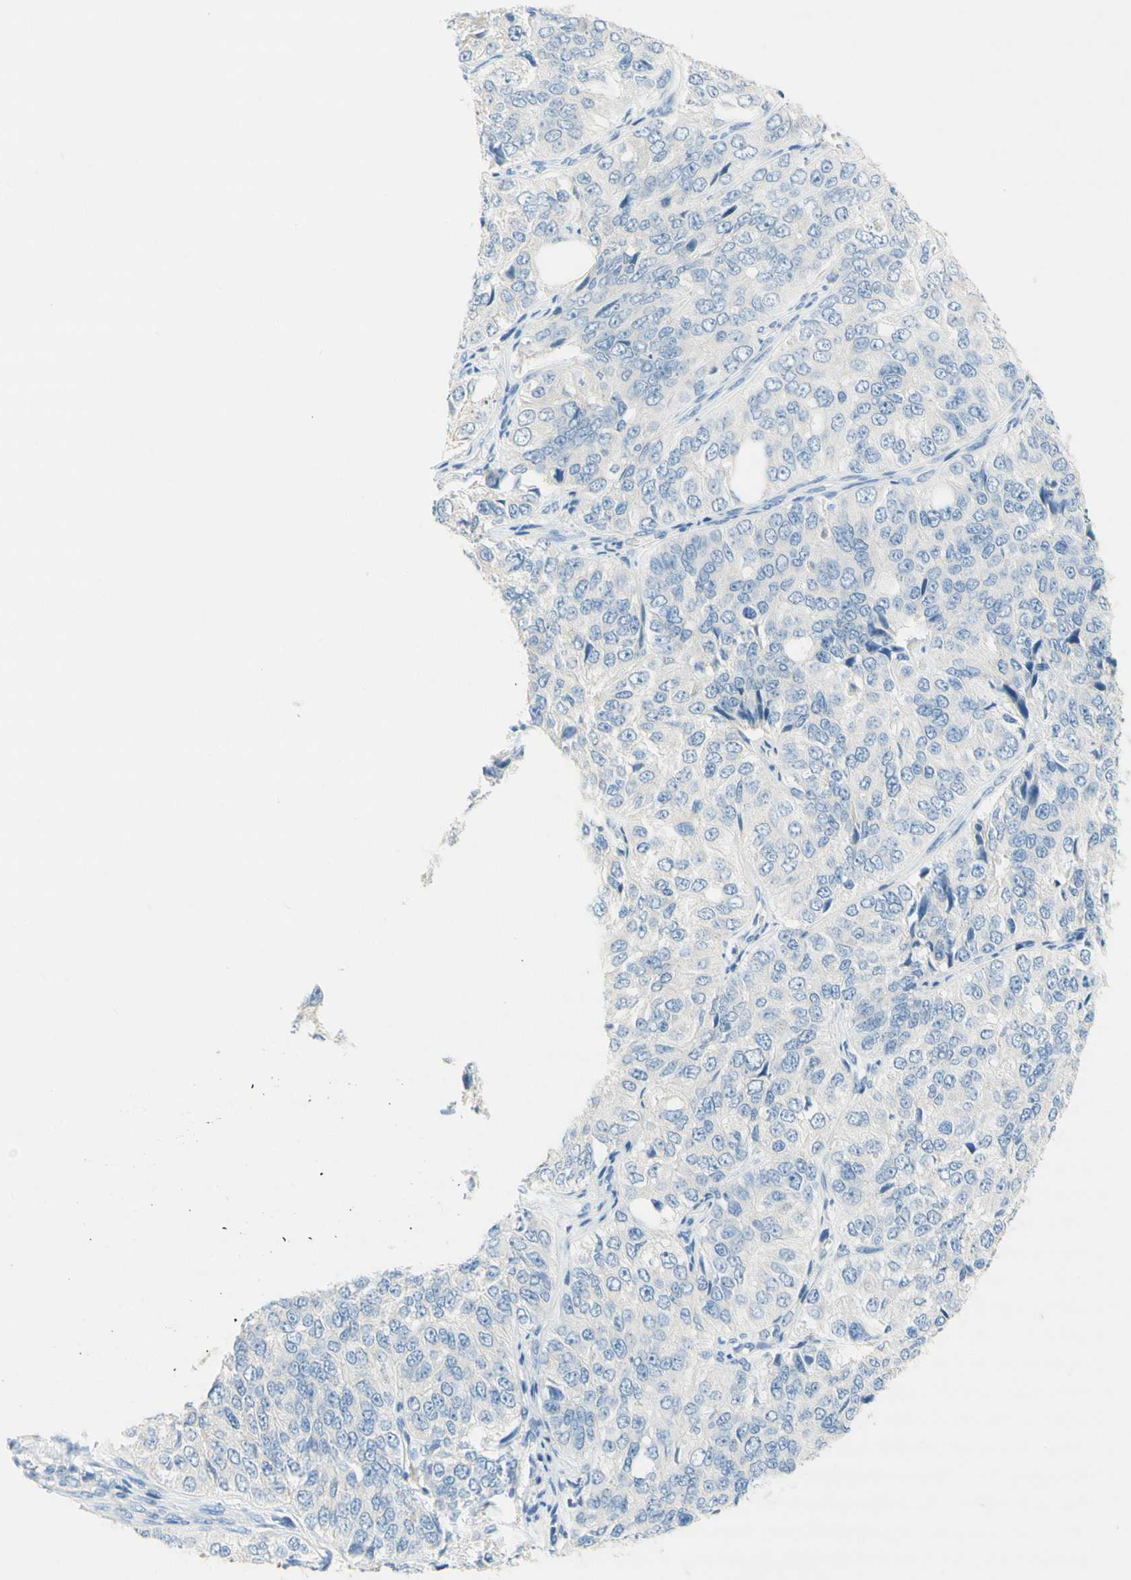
{"staining": {"intensity": "negative", "quantity": "none", "location": "none"}, "tissue": "ovarian cancer", "cell_type": "Tumor cells", "image_type": "cancer", "snomed": [{"axis": "morphology", "description": "Carcinoma, endometroid"}, {"axis": "topography", "description": "Ovary"}], "caption": "IHC of ovarian endometroid carcinoma reveals no positivity in tumor cells.", "gene": "POLR2J3", "patient": {"sex": "female", "age": 51}}